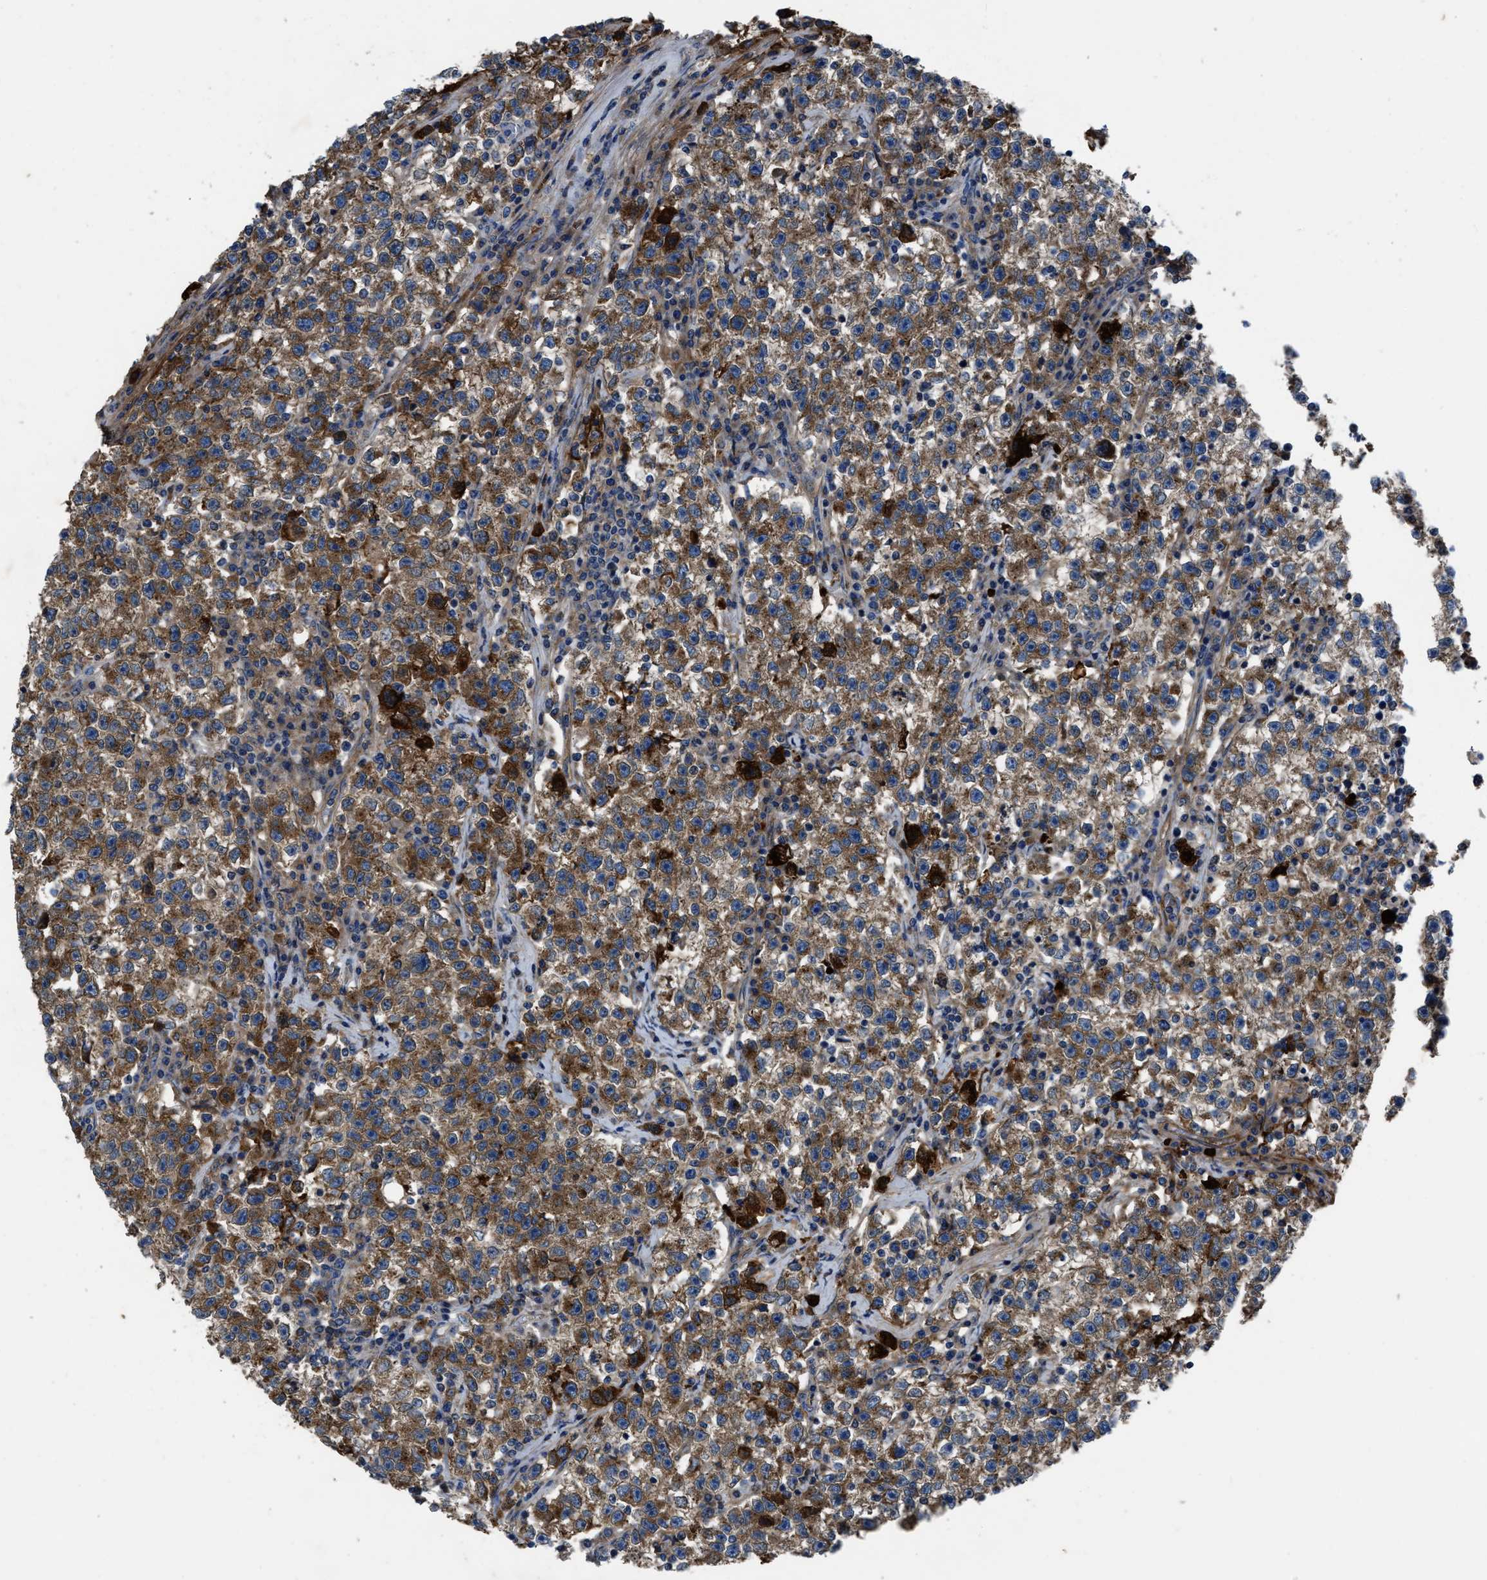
{"staining": {"intensity": "moderate", "quantity": ">75%", "location": "cytoplasmic/membranous"}, "tissue": "testis cancer", "cell_type": "Tumor cells", "image_type": "cancer", "snomed": [{"axis": "morphology", "description": "Seminoma, NOS"}, {"axis": "topography", "description": "Testis"}], "caption": "A medium amount of moderate cytoplasmic/membranous expression is appreciated in about >75% of tumor cells in testis cancer tissue.", "gene": "ERC1", "patient": {"sex": "male", "age": 22}}